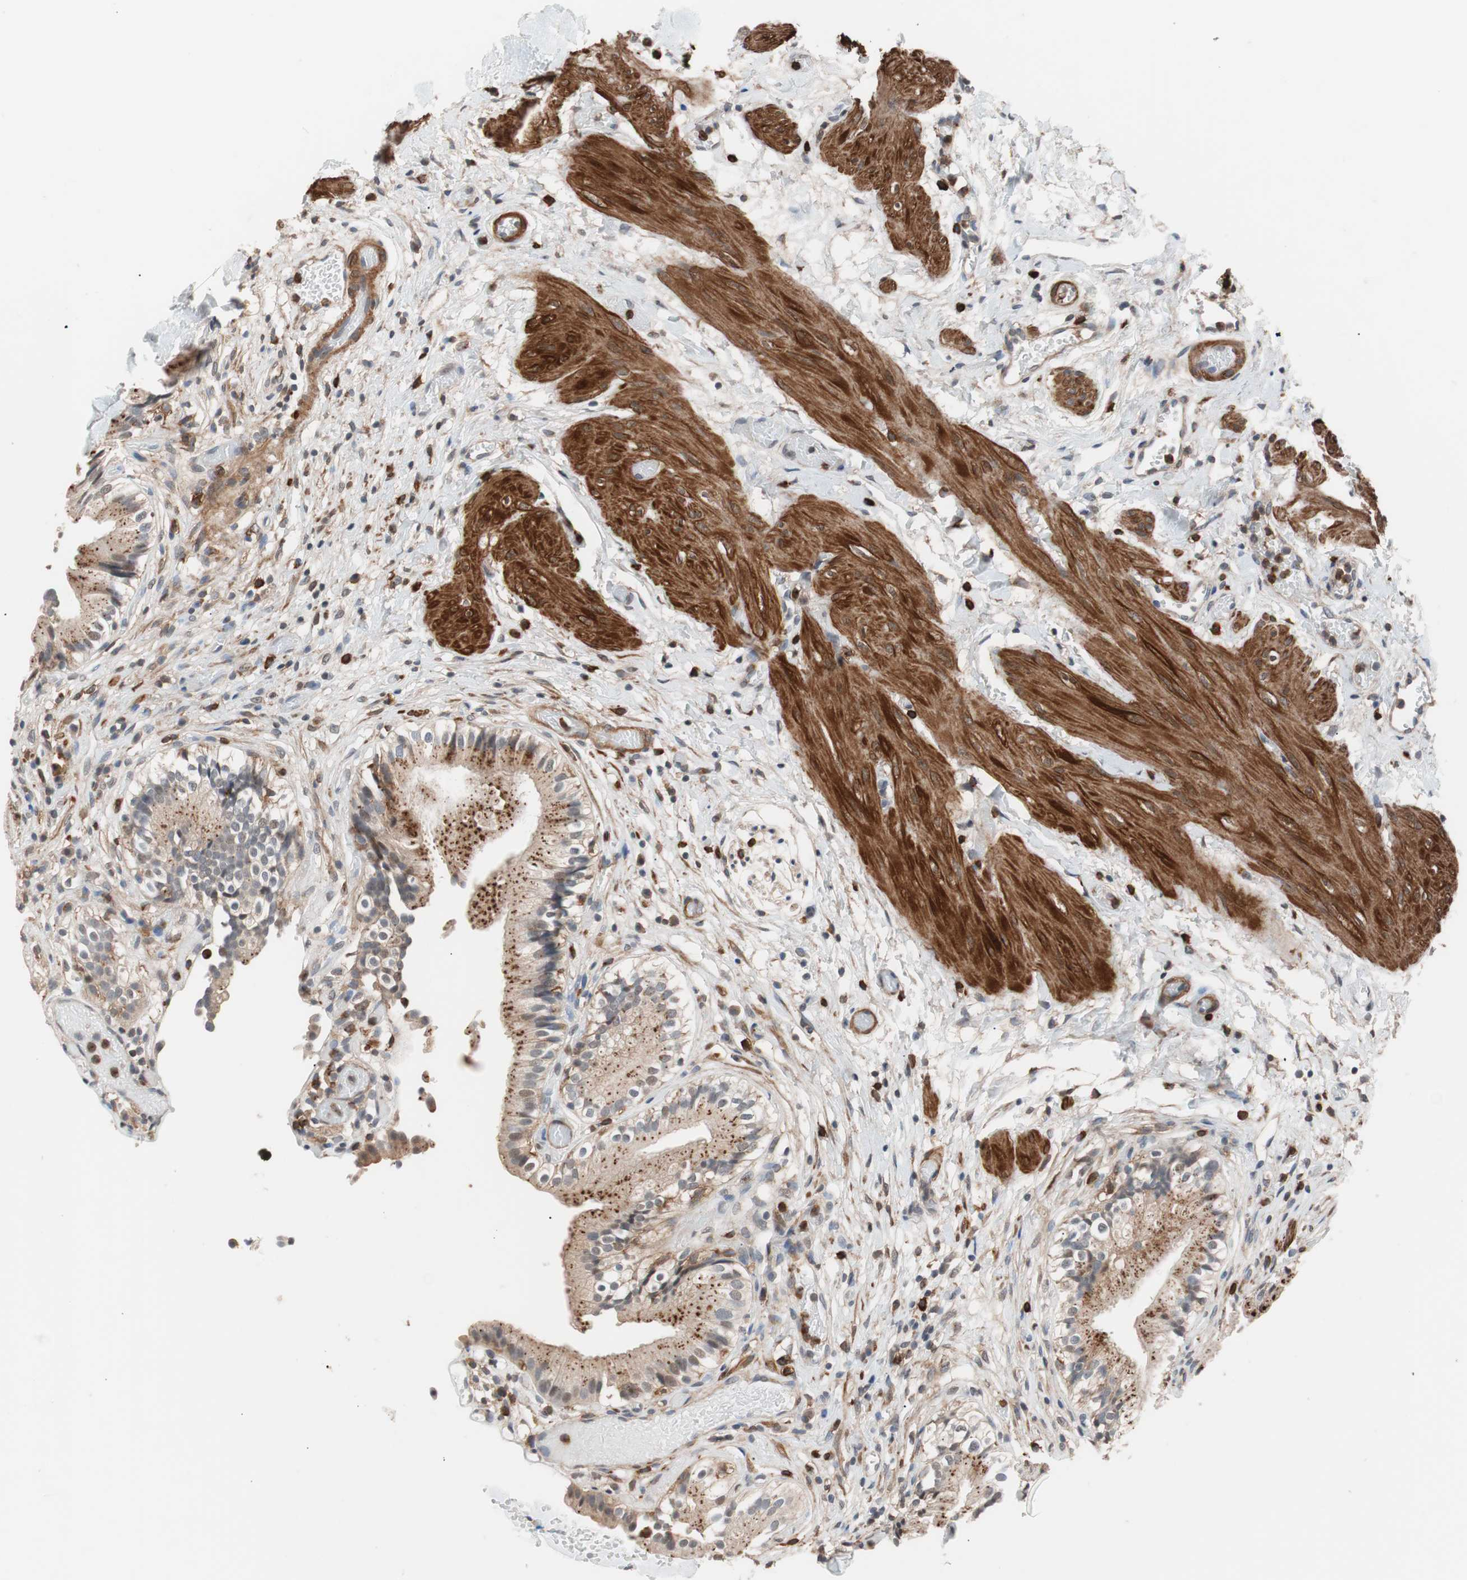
{"staining": {"intensity": "weak", "quantity": ">75%", "location": "cytoplasmic/membranous"}, "tissue": "gallbladder", "cell_type": "Glandular cells", "image_type": "normal", "snomed": [{"axis": "morphology", "description": "Normal tissue, NOS"}, {"axis": "topography", "description": "Gallbladder"}], "caption": "An image showing weak cytoplasmic/membranous staining in about >75% of glandular cells in benign gallbladder, as visualized by brown immunohistochemical staining.", "gene": "LITAF", "patient": {"sex": "male", "age": 65}}